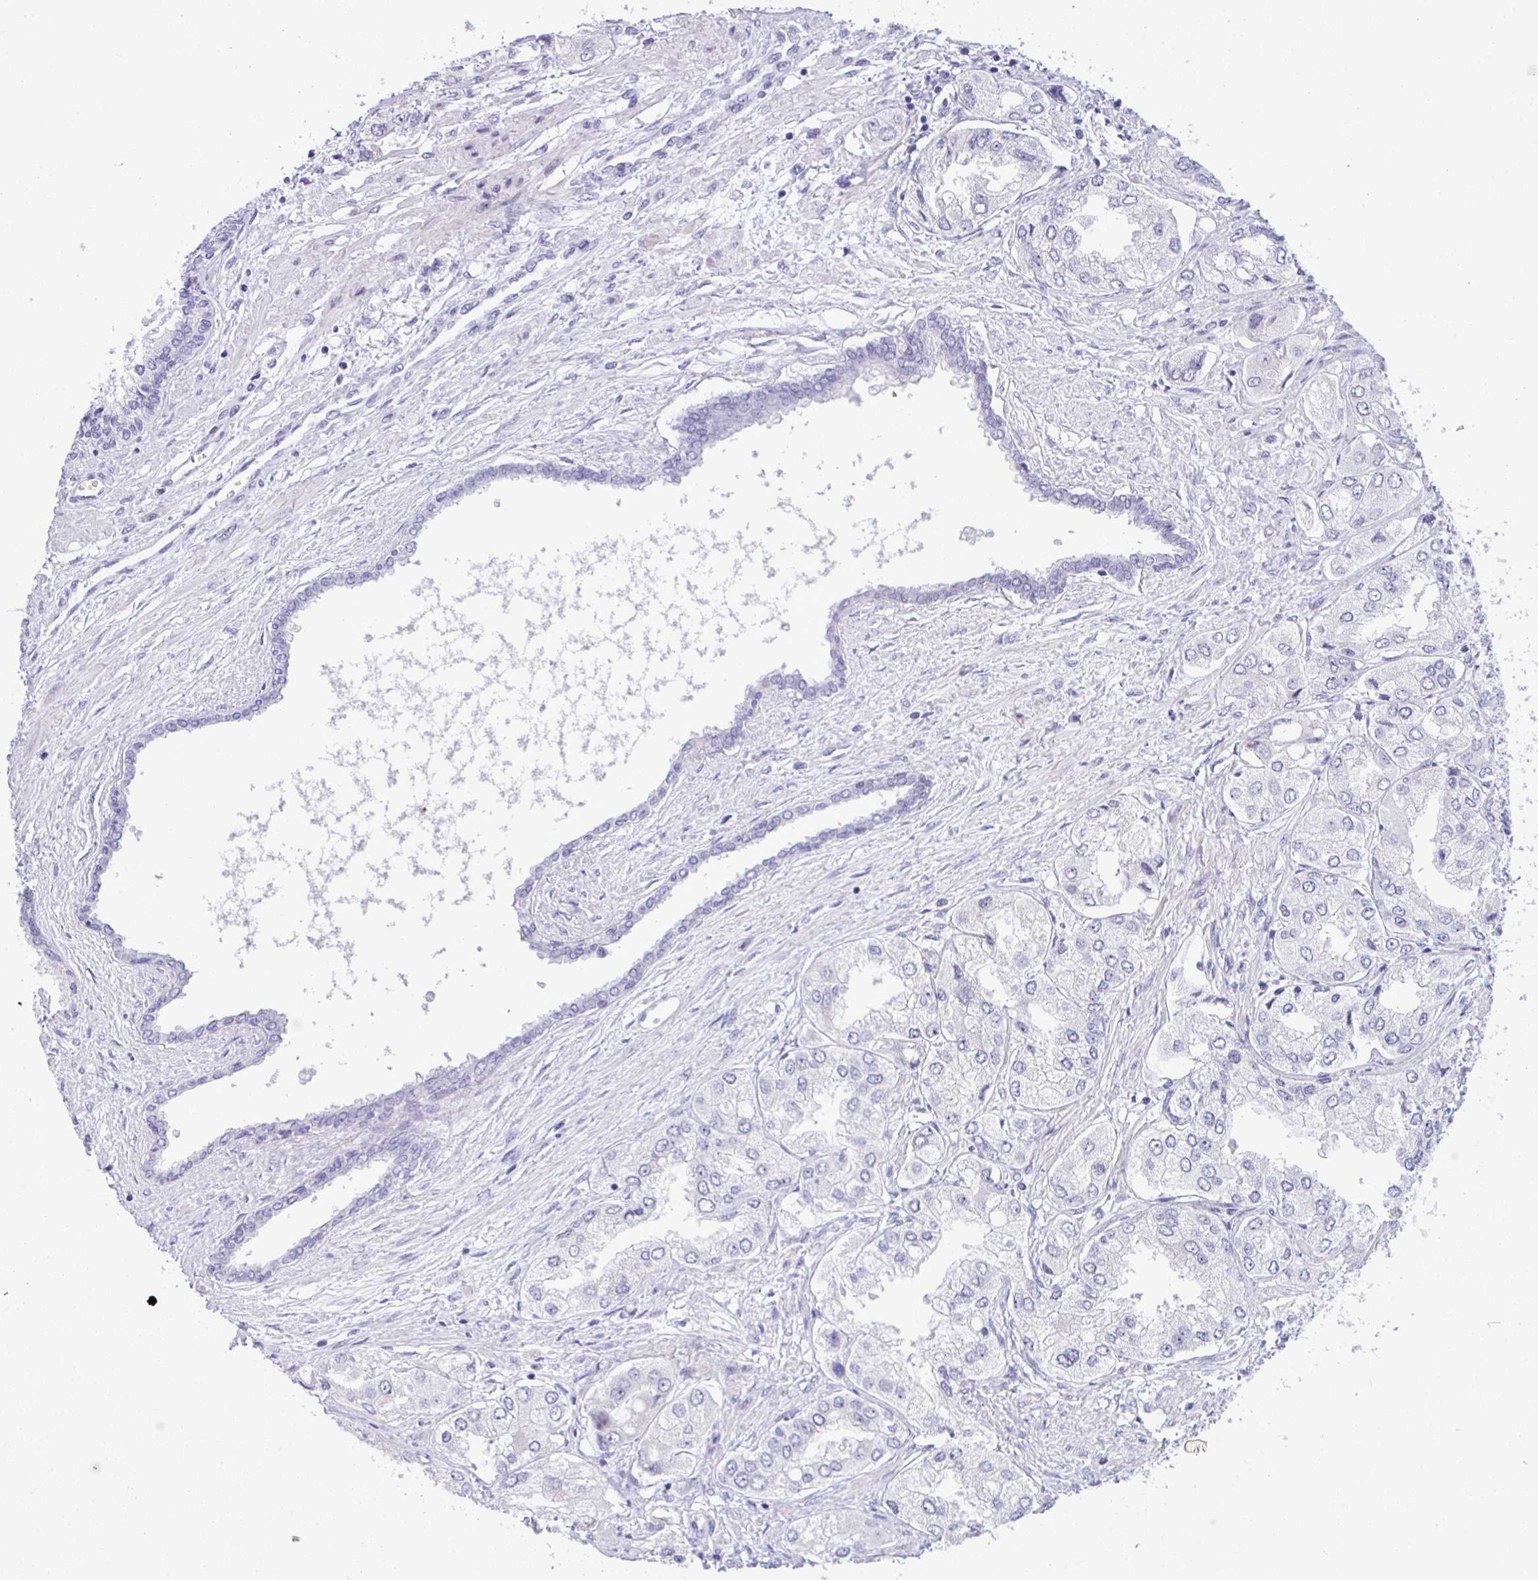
{"staining": {"intensity": "negative", "quantity": "none", "location": "none"}, "tissue": "prostate cancer", "cell_type": "Tumor cells", "image_type": "cancer", "snomed": [{"axis": "morphology", "description": "Adenocarcinoma, Low grade"}, {"axis": "topography", "description": "Prostate"}], "caption": "A micrograph of prostate cancer (low-grade adenocarcinoma) stained for a protein demonstrates no brown staining in tumor cells. The staining is performed using DAB (3,3'-diaminobenzidine) brown chromogen with nuclei counter-stained in using hematoxylin.", "gene": "YBX2", "patient": {"sex": "male", "age": 69}}